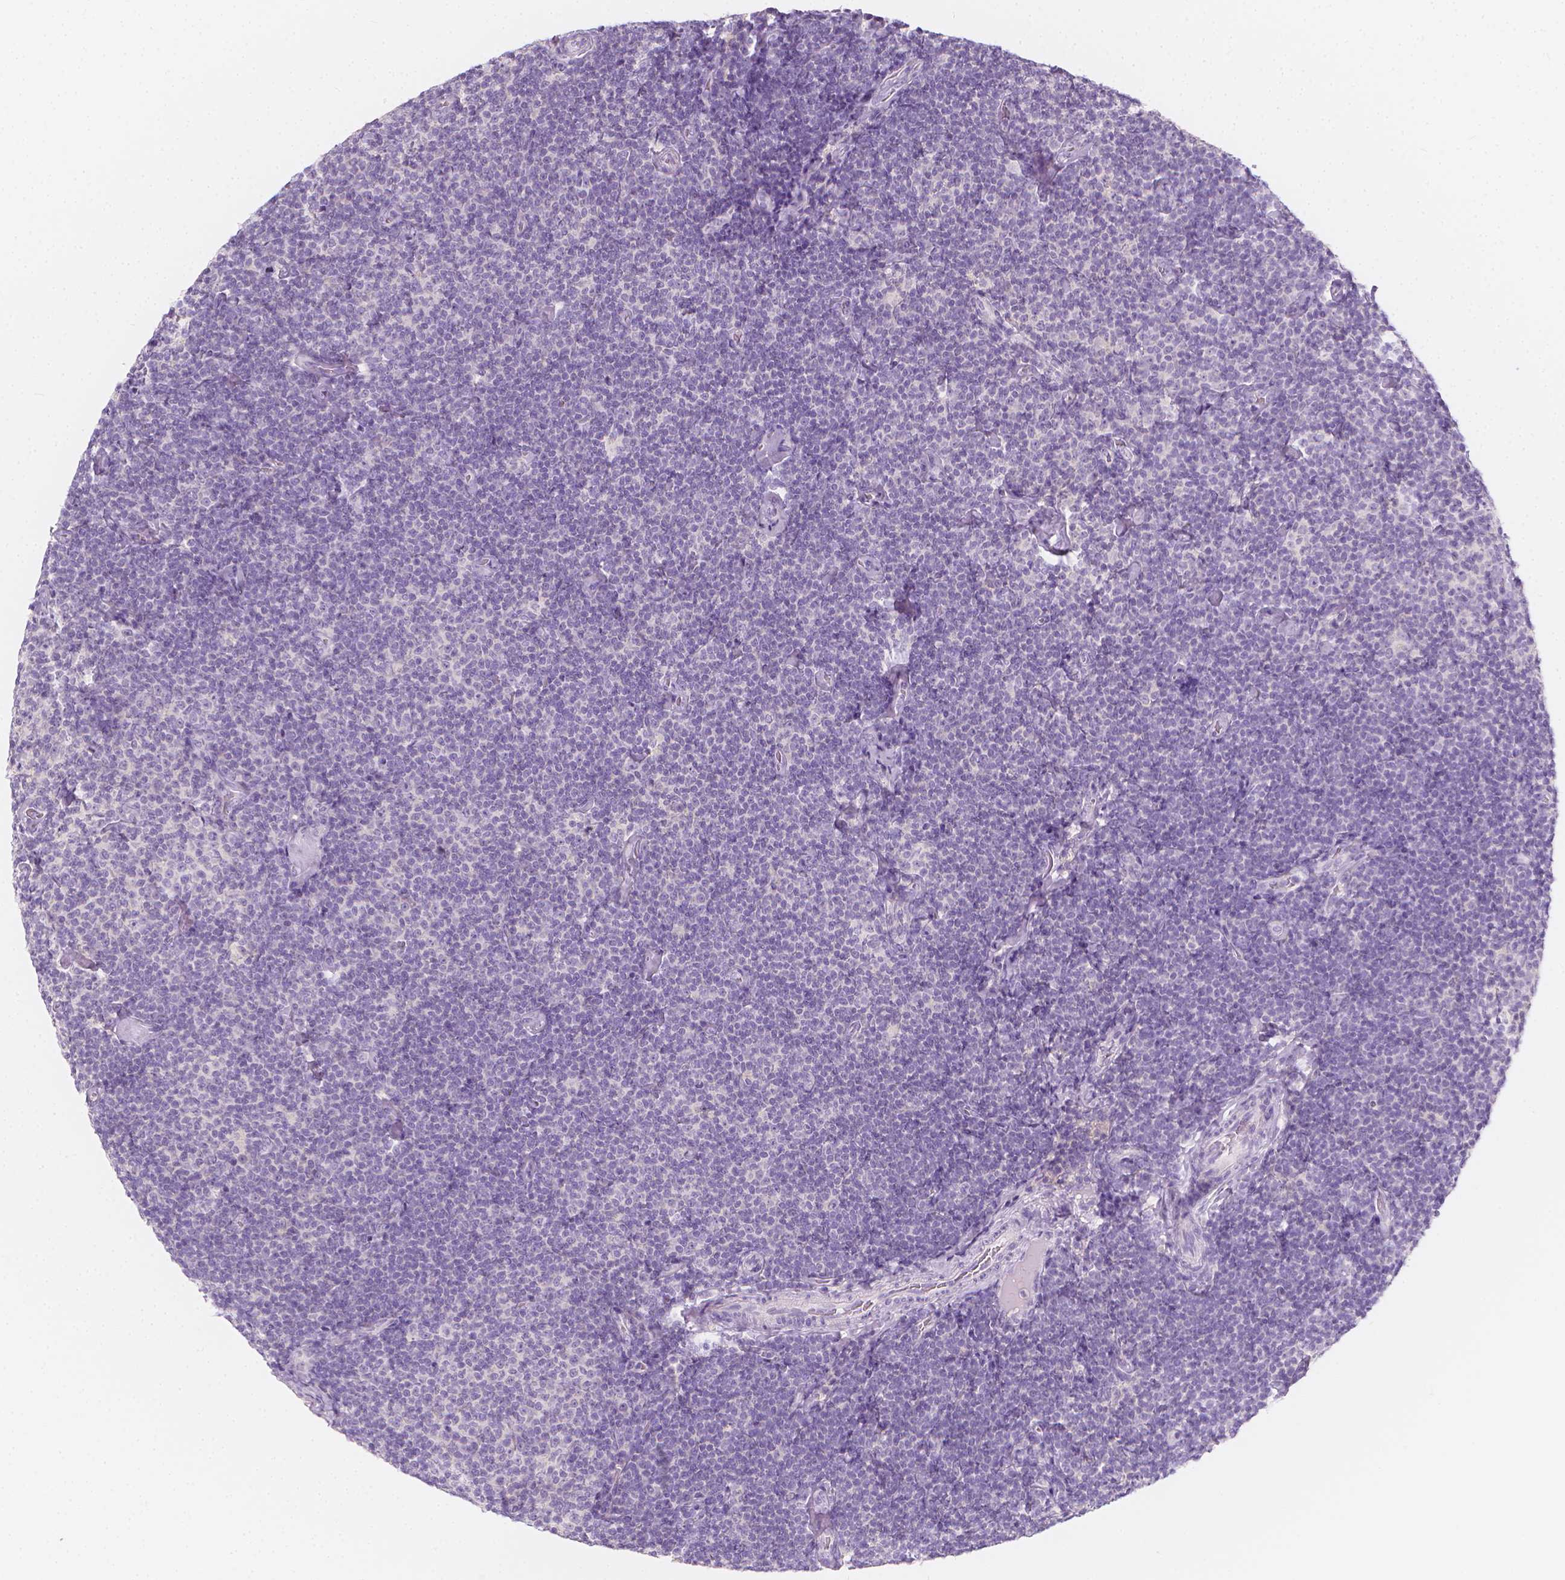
{"staining": {"intensity": "negative", "quantity": "none", "location": "none"}, "tissue": "lymphoma", "cell_type": "Tumor cells", "image_type": "cancer", "snomed": [{"axis": "morphology", "description": "Malignant lymphoma, non-Hodgkin's type, Low grade"}, {"axis": "topography", "description": "Lymph node"}], "caption": "DAB immunohistochemical staining of human low-grade malignant lymphoma, non-Hodgkin's type reveals no significant expression in tumor cells.", "gene": "RBFOX1", "patient": {"sex": "male", "age": 81}}